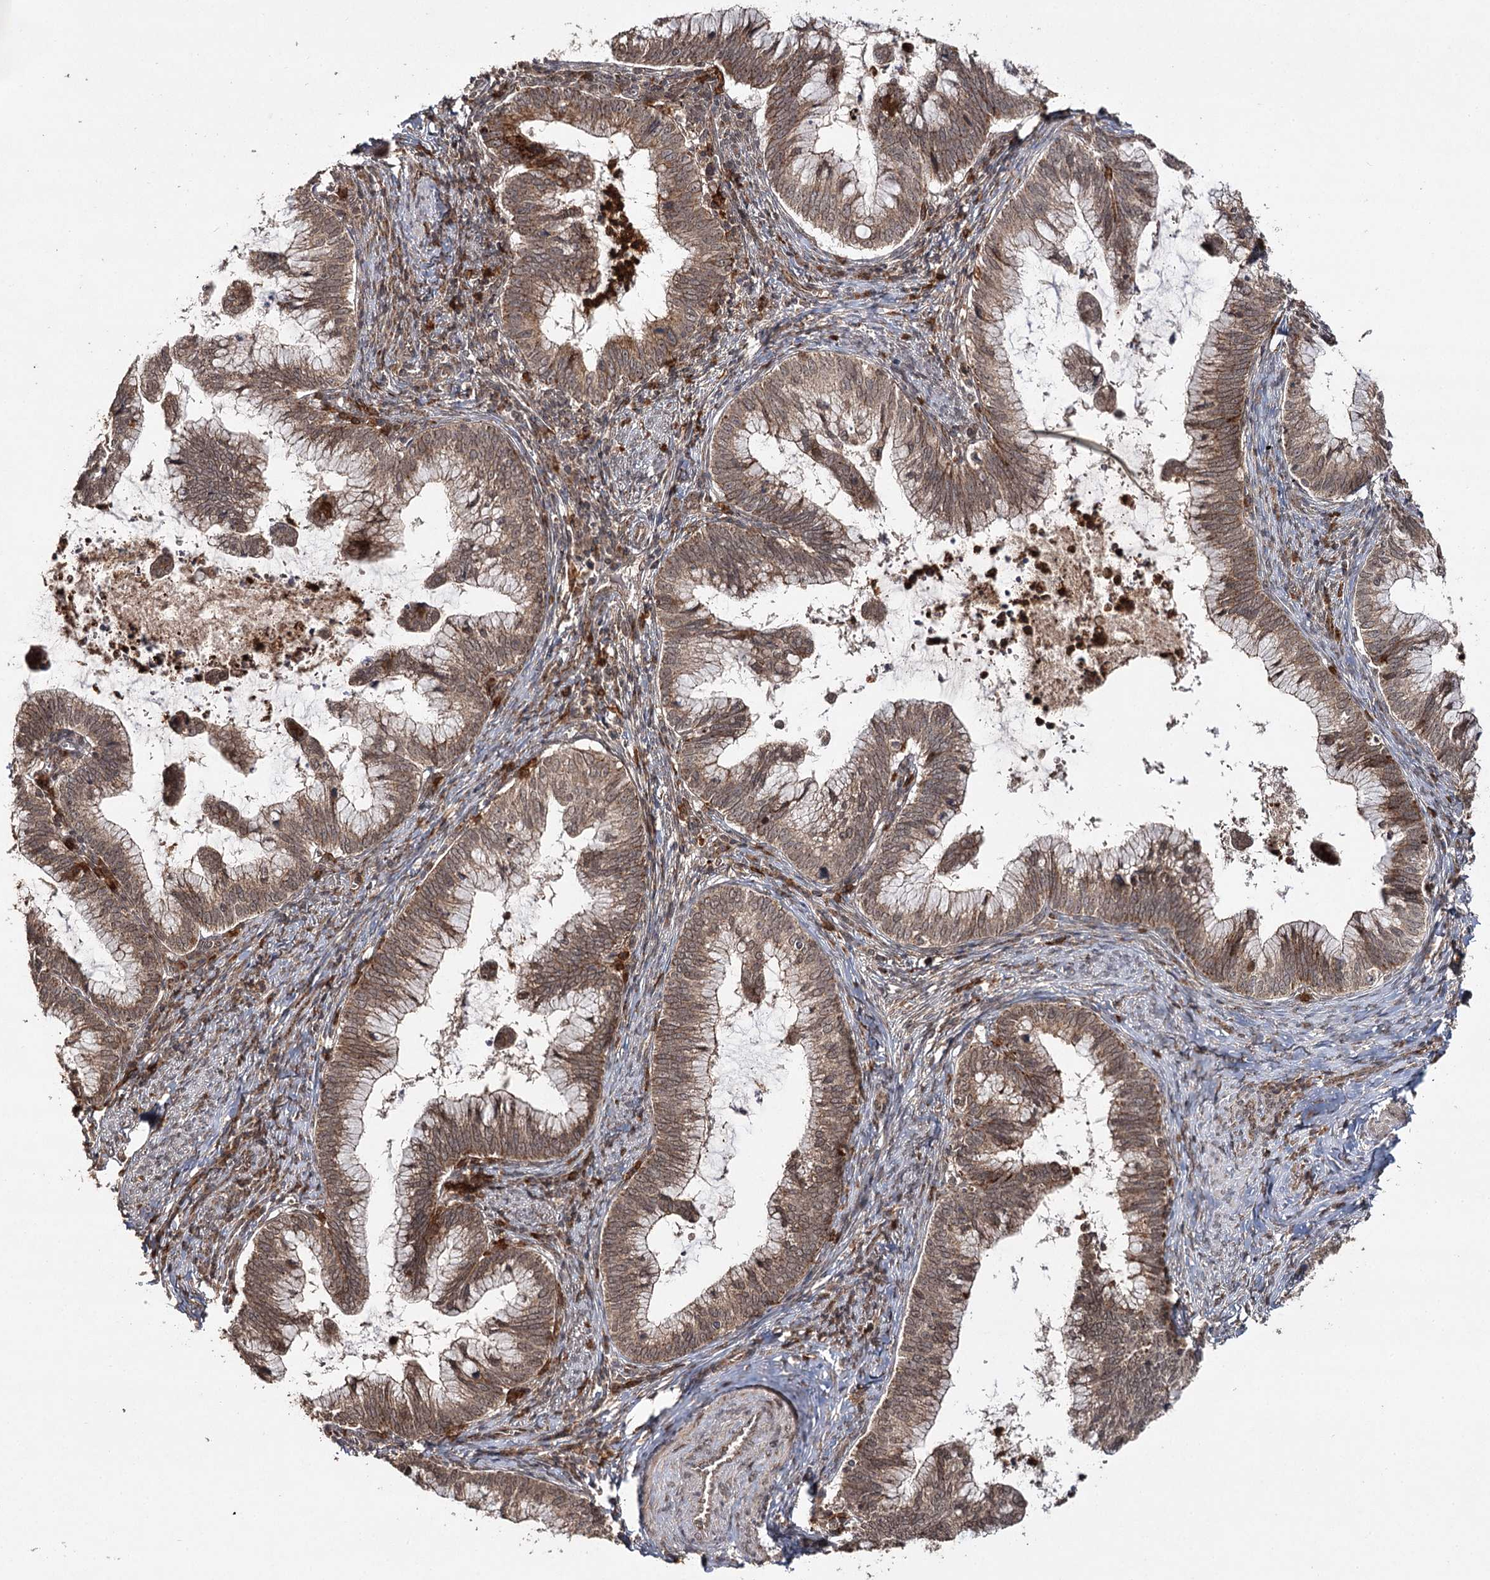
{"staining": {"intensity": "moderate", "quantity": ">75%", "location": "cytoplasmic/membranous,nuclear"}, "tissue": "cervical cancer", "cell_type": "Tumor cells", "image_type": "cancer", "snomed": [{"axis": "morphology", "description": "Adenocarcinoma, NOS"}, {"axis": "topography", "description": "Cervix"}], "caption": "Immunohistochemical staining of cervical cancer (adenocarcinoma) demonstrates moderate cytoplasmic/membranous and nuclear protein positivity in approximately >75% of tumor cells.", "gene": "ZNRF3", "patient": {"sex": "female", "age": 36}}